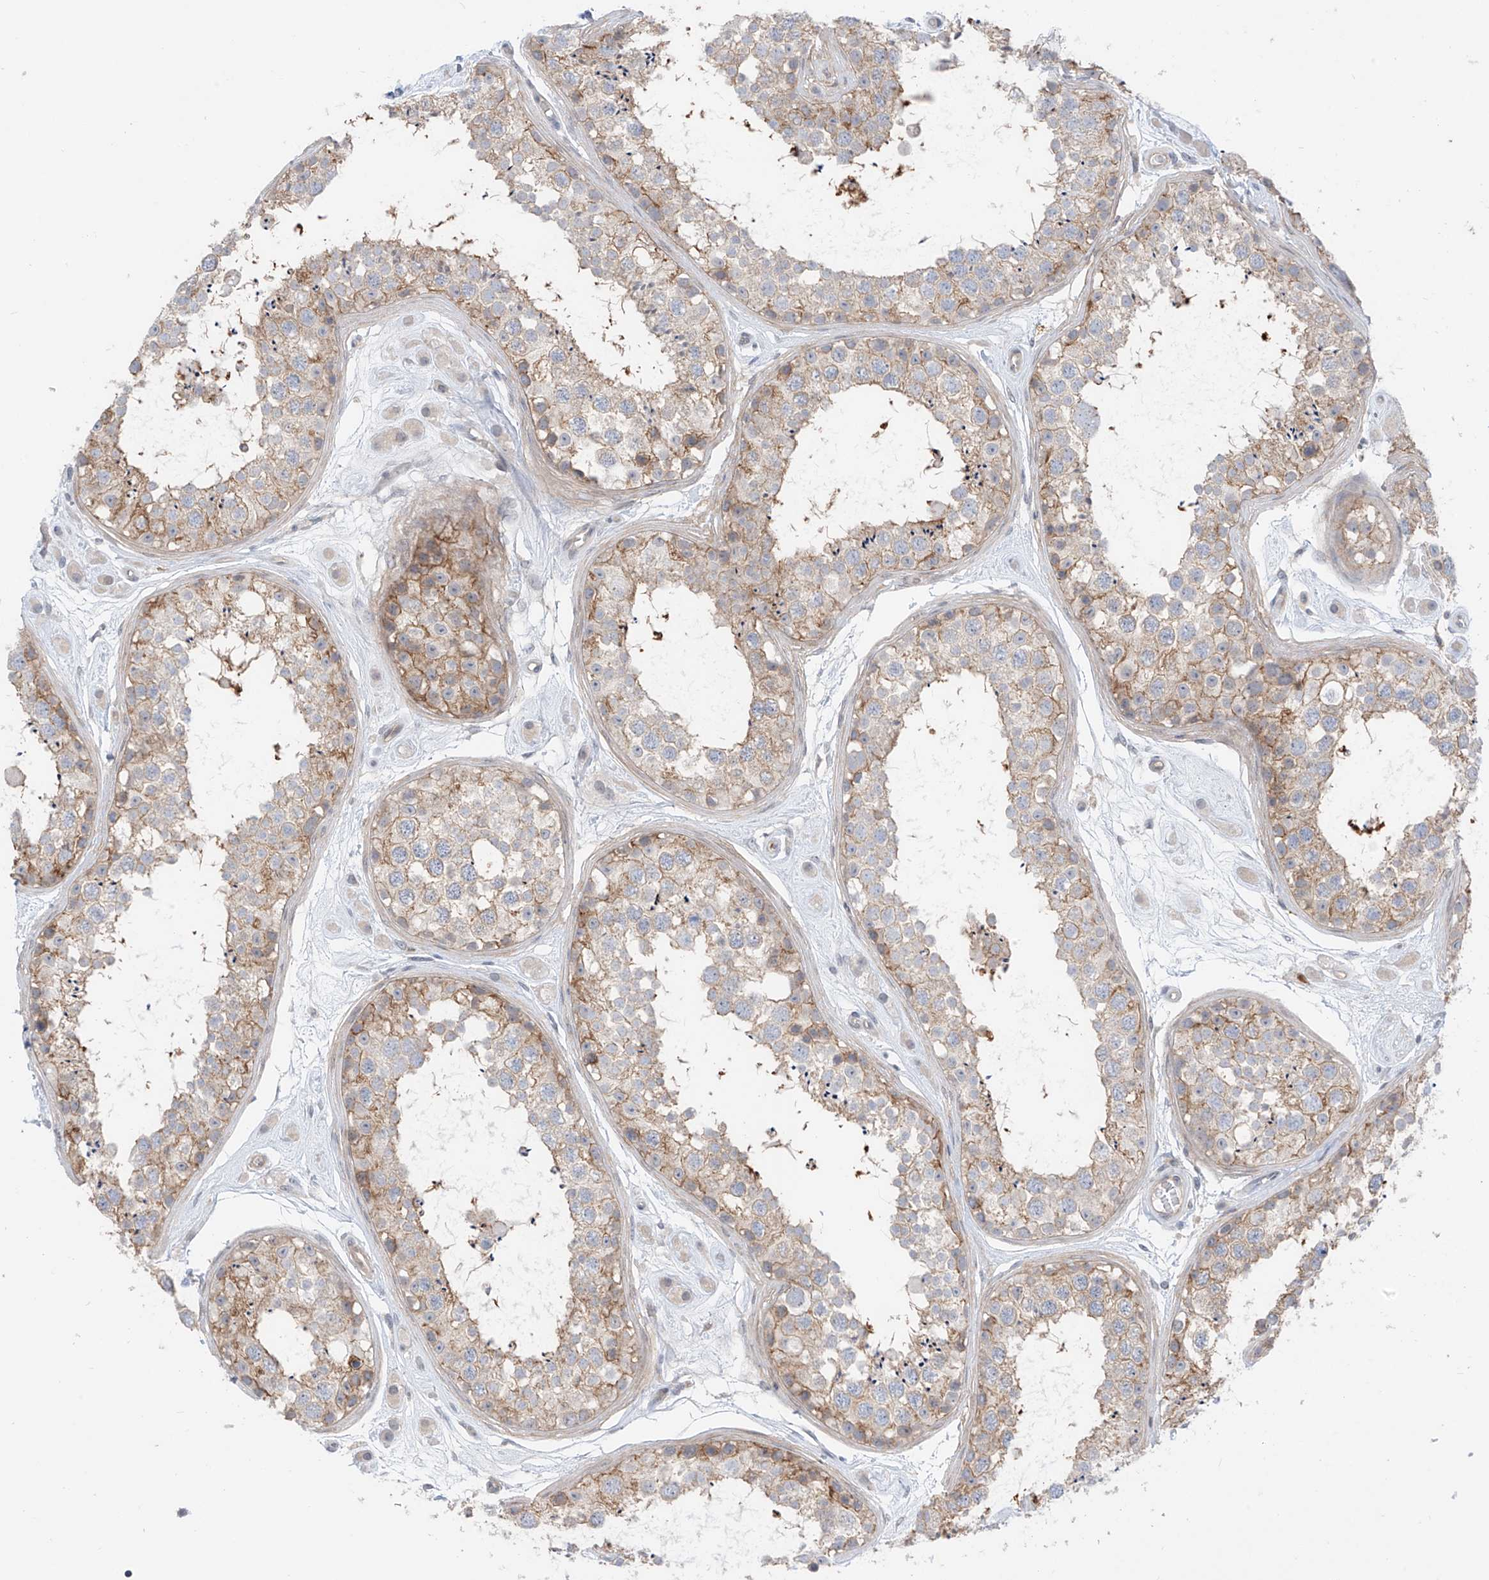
{"staining": {"intensity": "moderate", "quantity": "25%-75%", "location": "cytoplasmic/membranous"}, "tissue": "testis", "cell_type": "Cells in seminiferous ducts", "image_type": "normal", "snomed": [{"axis": "morphology", "description": "Normal tissue, NOS"}, {"axis": "topography", "description": "Testis"}], "caption": "Testis stained for a protein (brown) reveals moderate cytoplasmic/membranous positive expression in approximately 25%-75% of cells in seminiferous ducts.", "gene": "ABLIM2", "patient": {"sex": "male", "age": 25}}